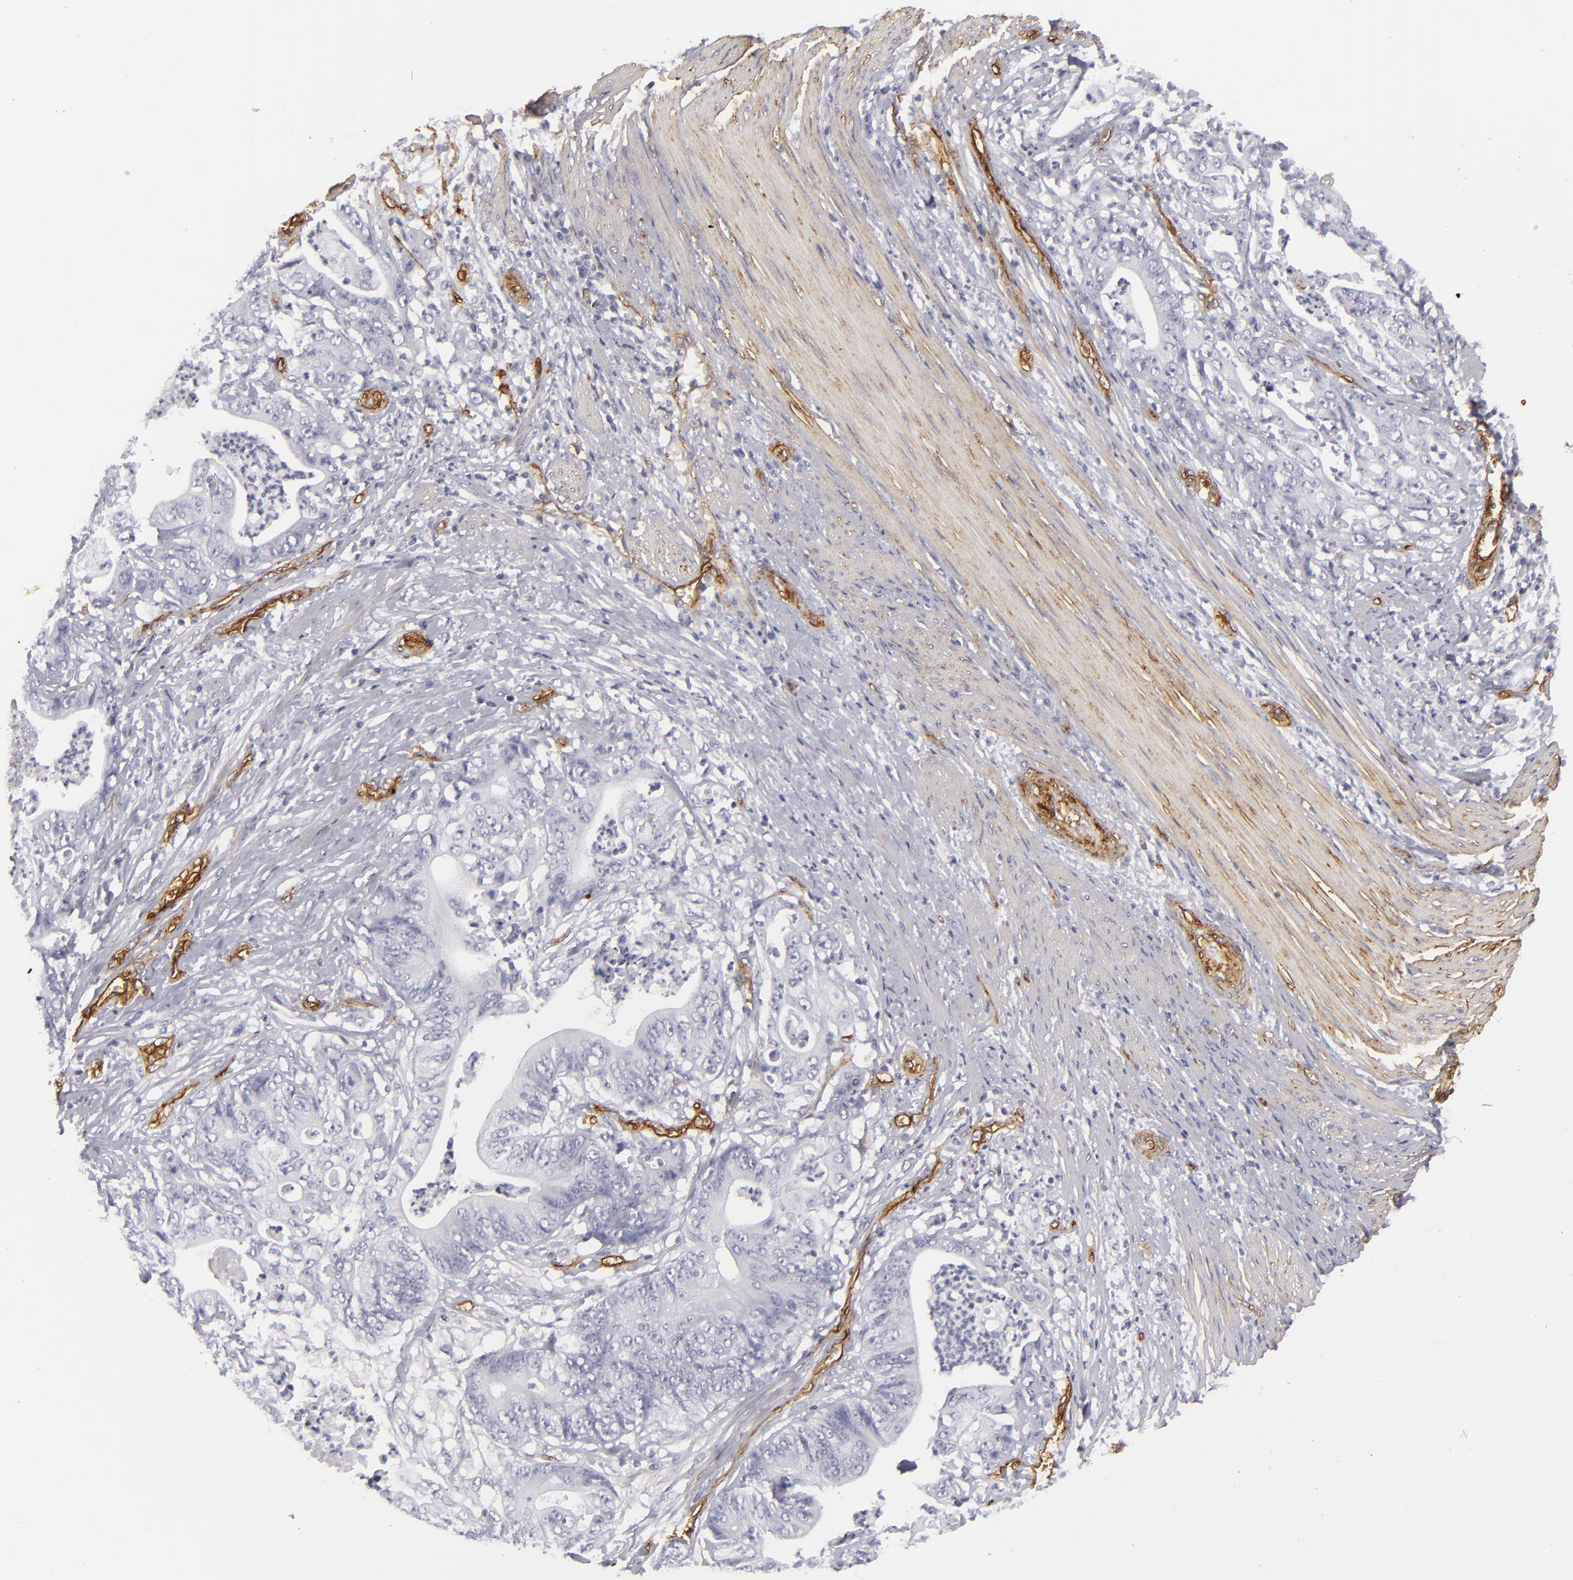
{"staining": {"intensity": "negative", "quantity": "none", "location": "none"}, "tissue": "stomach cancer", "cell_type": "Tumor cells", "image_type": "cancer", "snomed": [{"axis": "morphology", "description": "Adenocarcinoma, NOS"}, {"axis": "topography", "description": "Stomach, lower"}], "caption": "DAB (3,3'-diaminobenzidine) immunohistochemical staining of human stomach cancer reveals no significant staining in tumor cells.", "gene": "MCAM", "patient": {"sex": "female", "age": 86}}